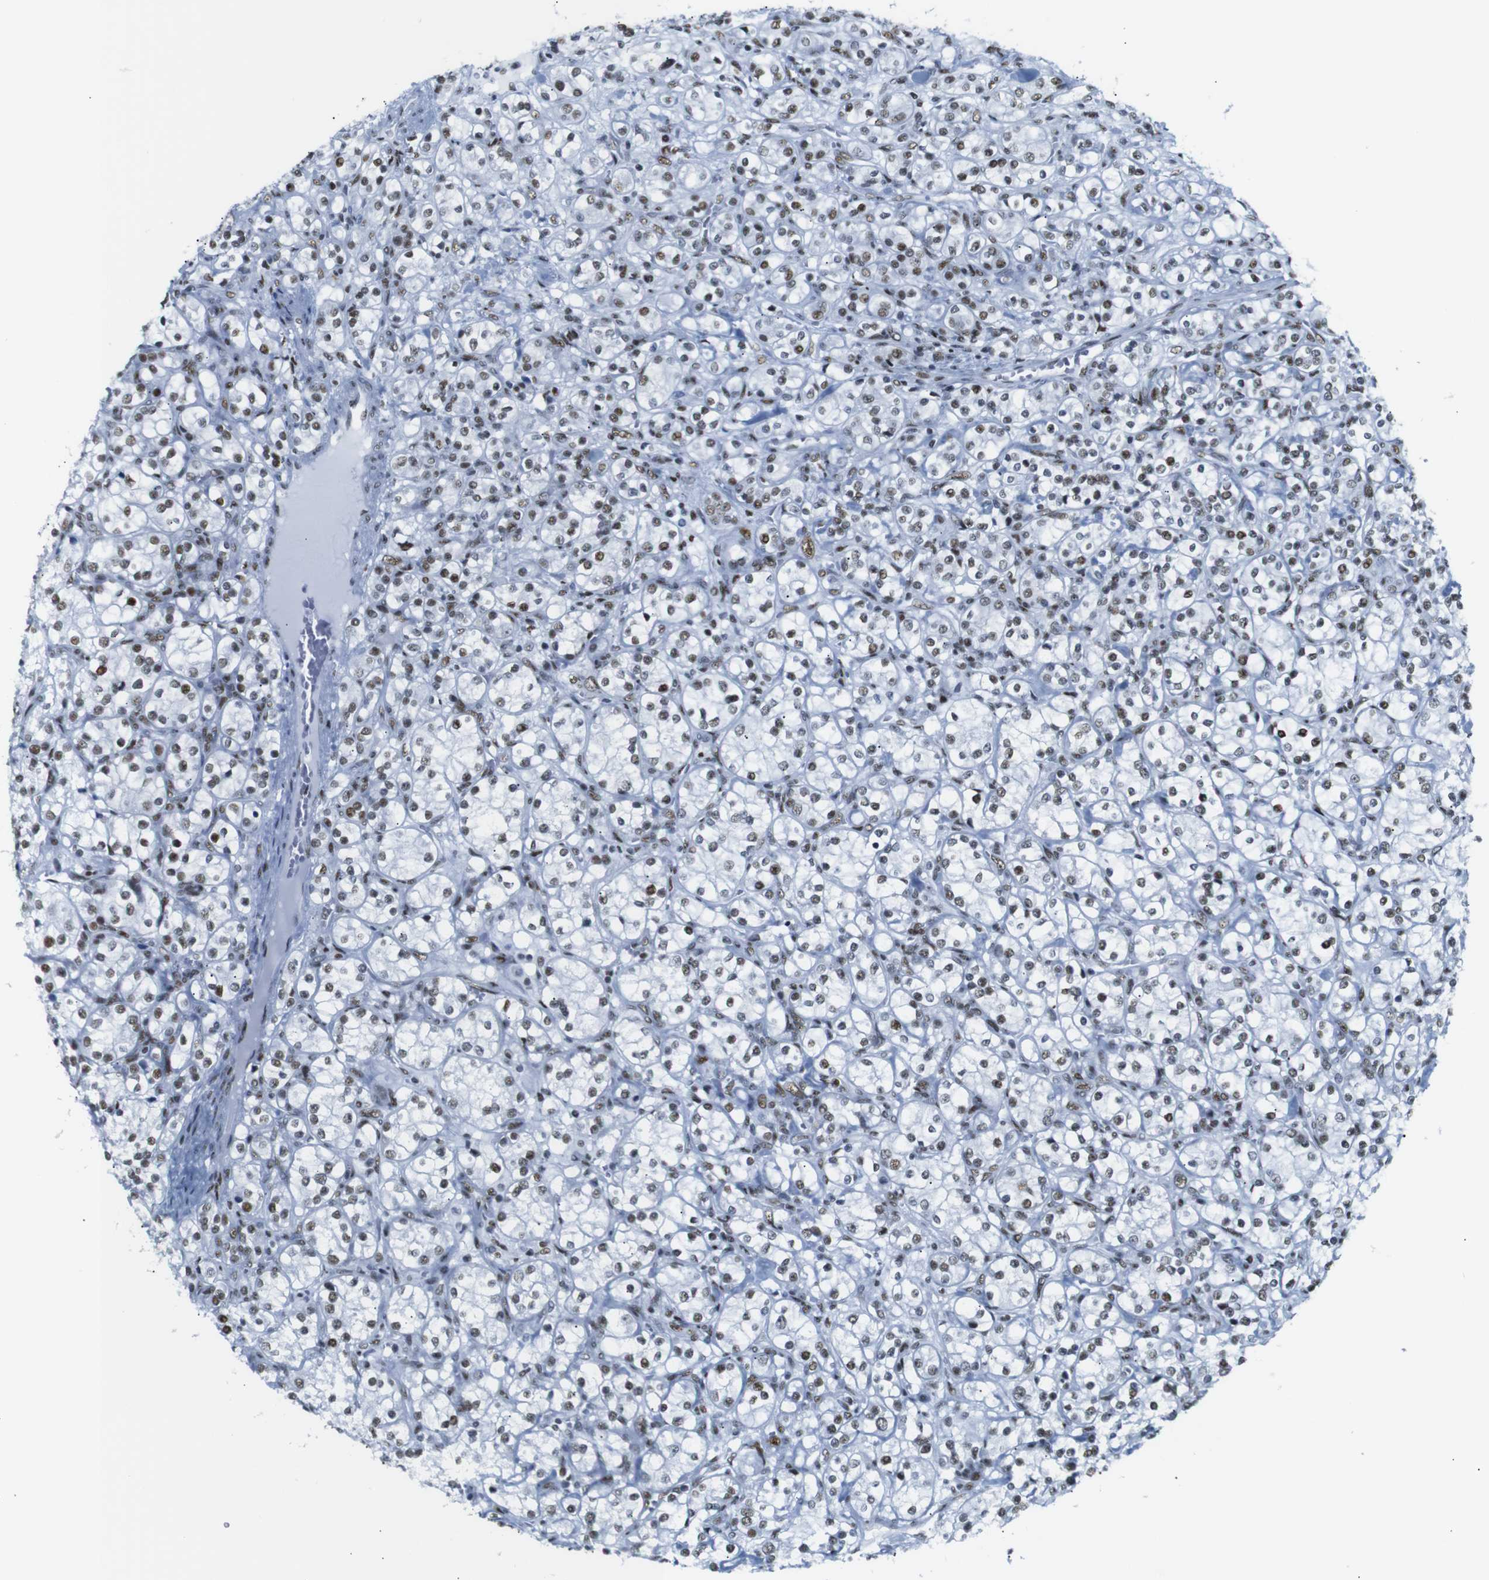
{"staining": {"intensity": "moderate", "quantity": ">75%", "location": "nuclear"}, "tissue": "renal cancer", "cell_type": "Tumor cells", "image_type": "cancer", "snomed": [{"axis": "morphology", "description": "Adenocarcinoma, NOS"}, {"axis": "topography", "description": "Kidney"}], "caption": "This micrograph displays immunohistochemistry staining of renal cancer (adenocarcinoma), with medium moderate nuclear expression in approximately >75% of tumor cells.", "gene": "TRA2B", "patient": {"sex": "male", "age": 77}}